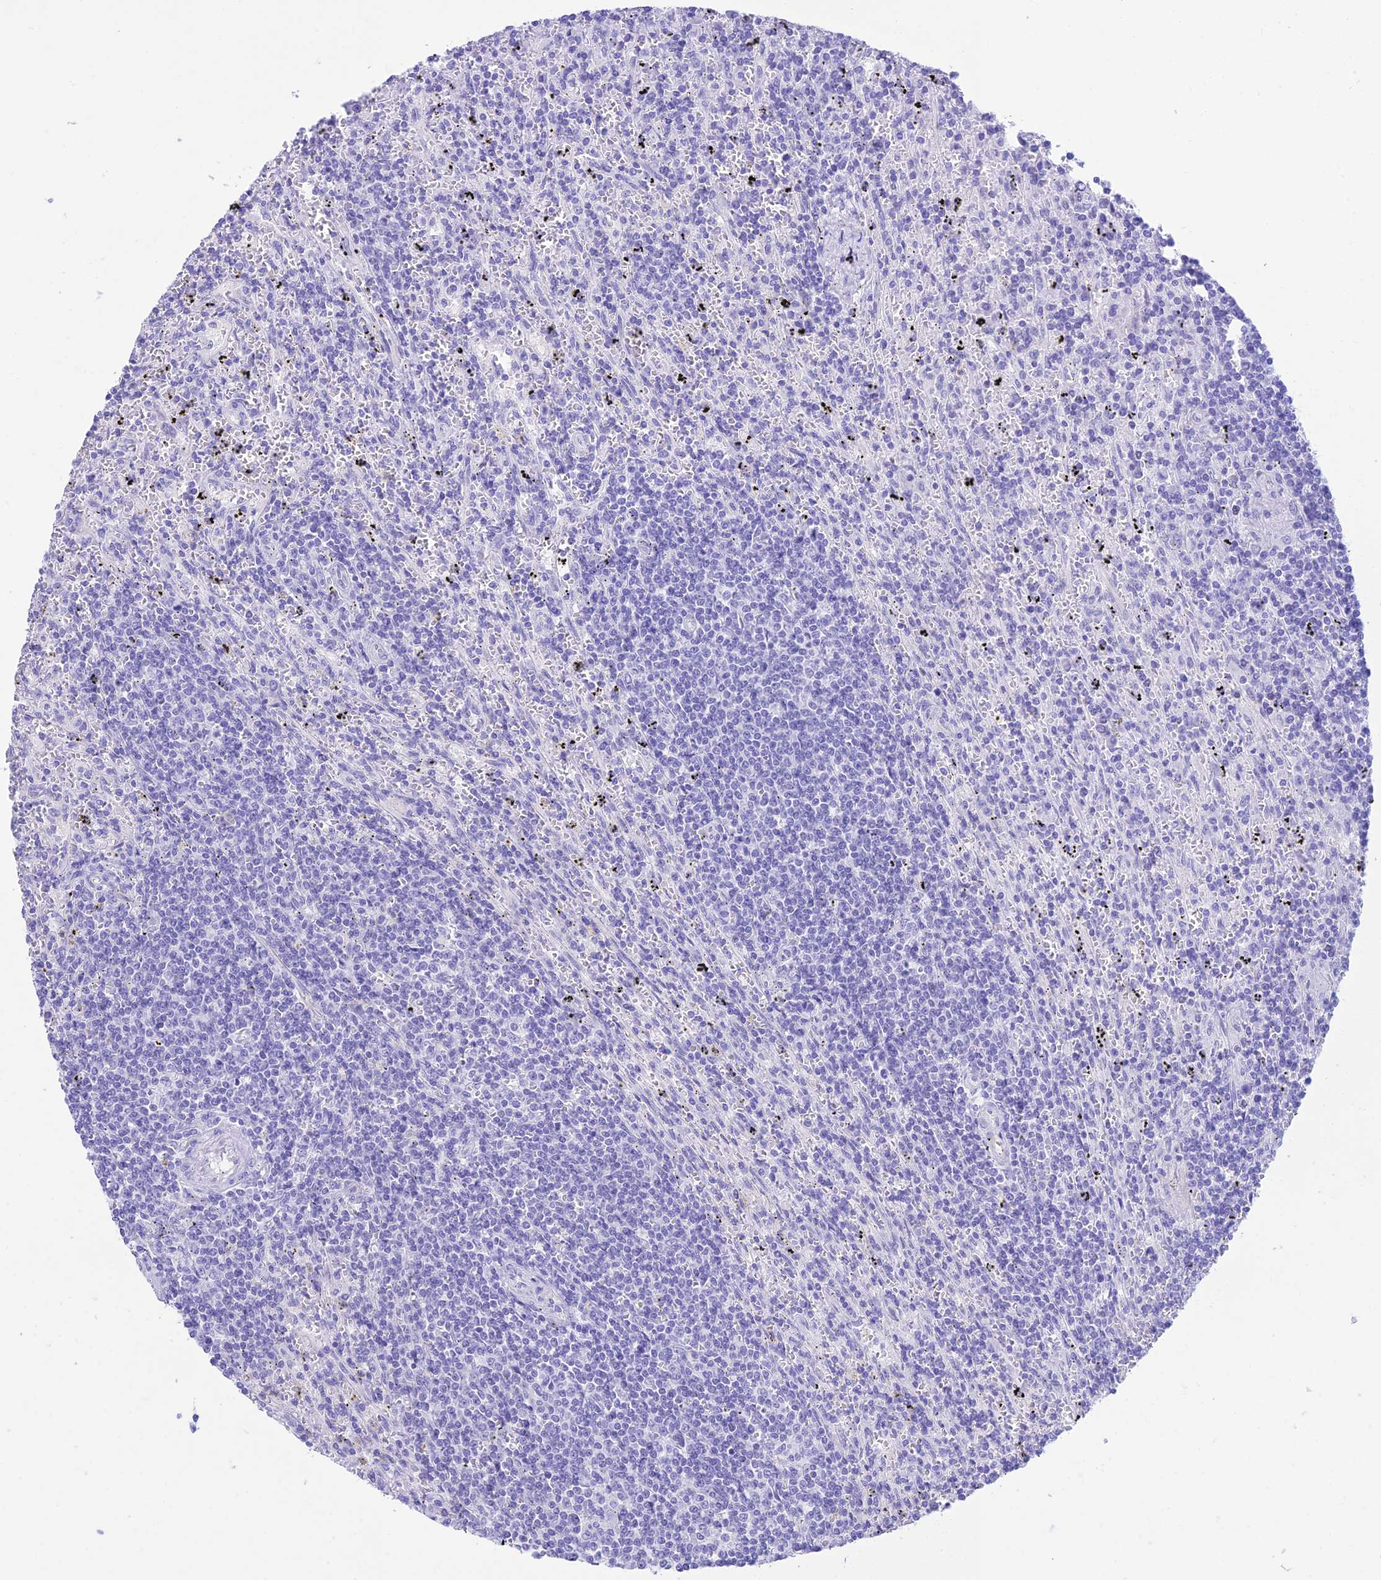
{"staining": {"intensity": "negative", "quantity": "none", "location": "none"}, "tissue": "lymphoma", "cell_type": "Tumor cells", "image_type": "cancer", "snomed": [{"axis": "morphology", "description": "Malignant lymphoma, non-Hodgkin's type, Low grade"}, {"axis": "topography", "description": "Spleen"}], "caption": "An image of lymphoma stained for a protein exhibits no brown staining in tumor cells.", "gene": "ST8SIA5", "patient": {"sex": "male", "age": 76}}